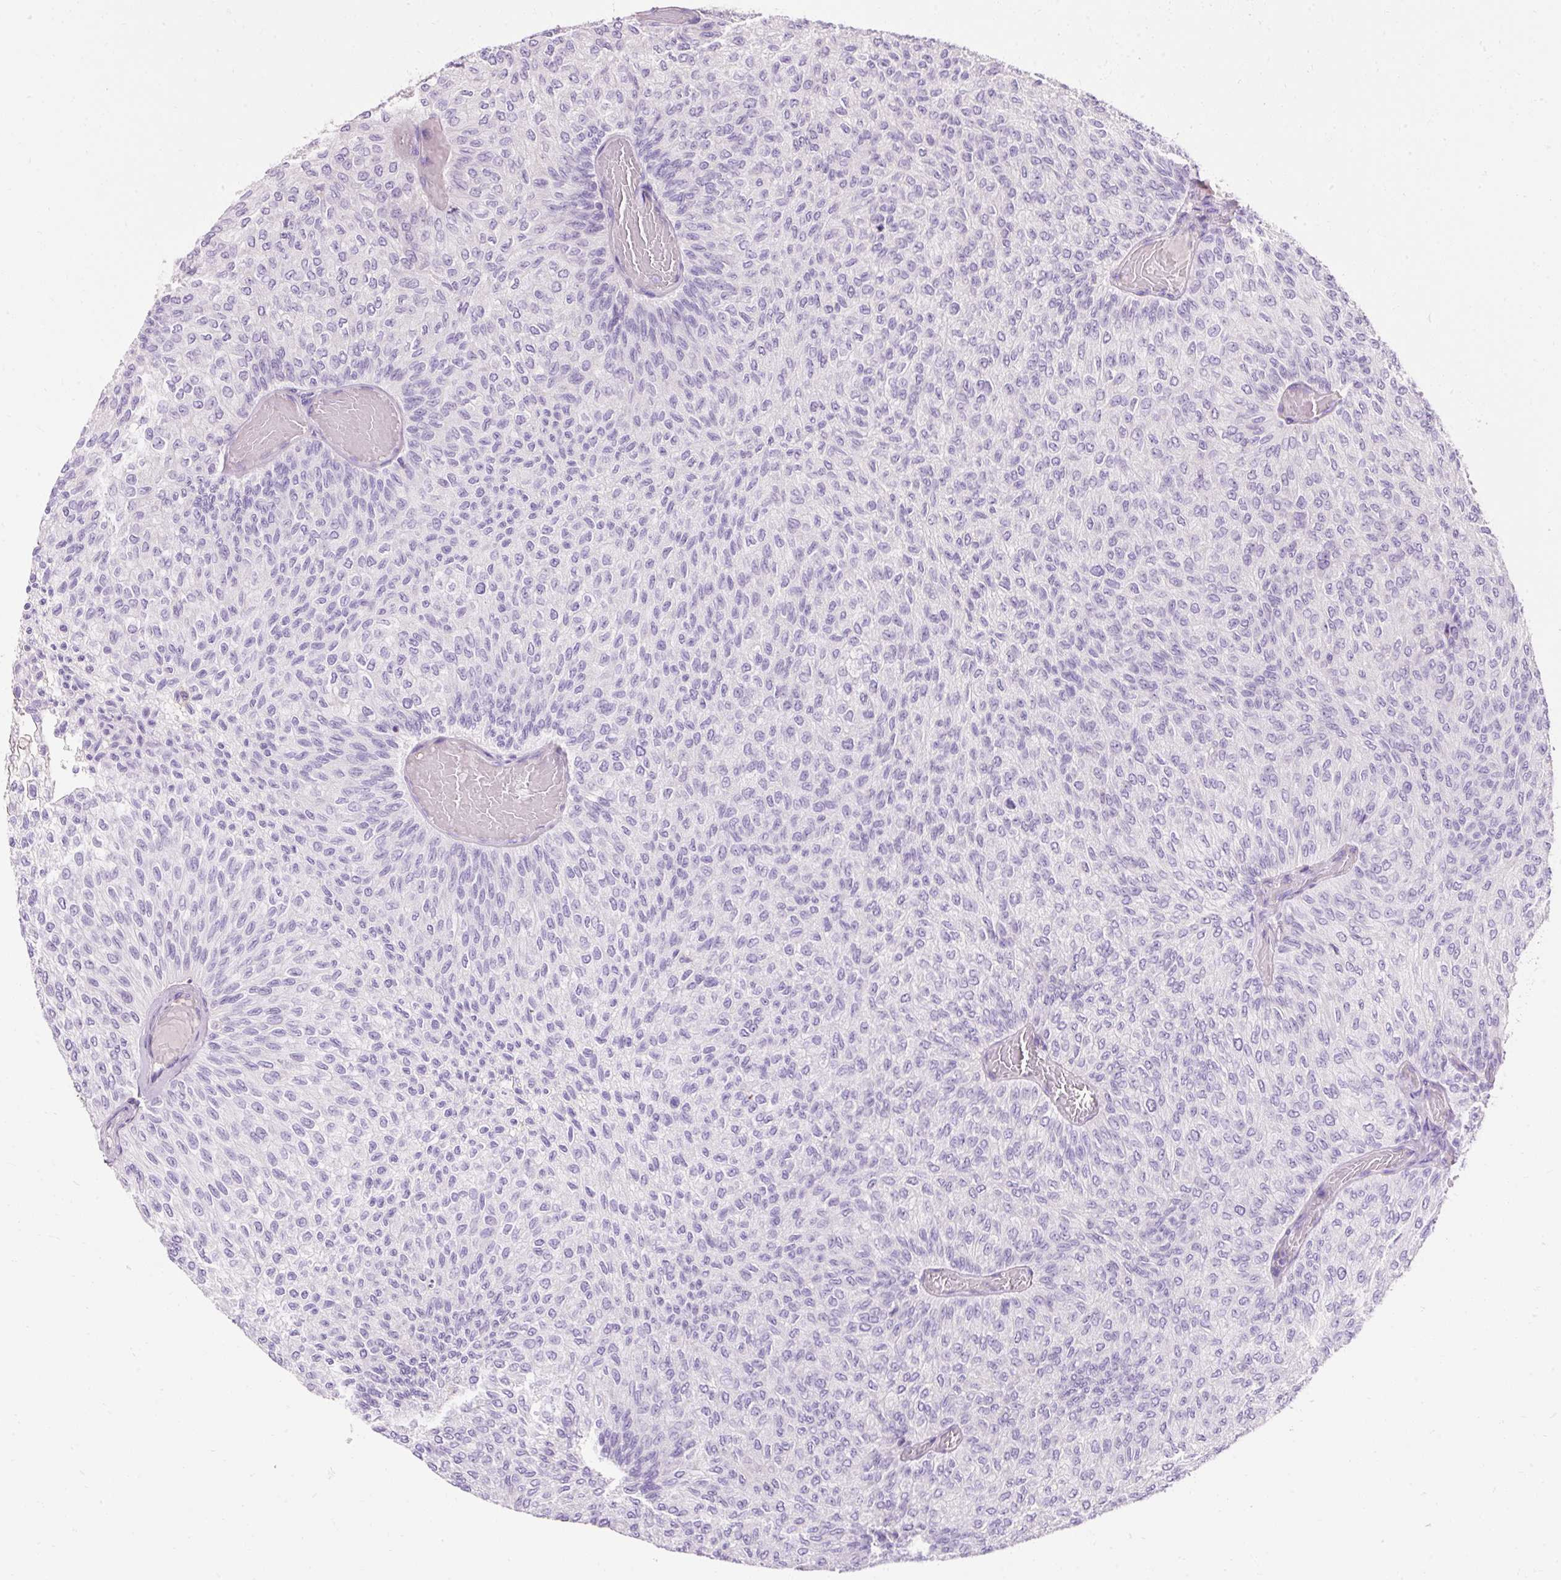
{"staining": {"intensity": "negative", "quantity": "none", "location": "none"}, "tissue": "urothelial cancer", "cell_type": "Tumor cells", "image_type": "cancer", "snomed": [{"axis": "morphology", "description": "Urothelial carcinoma, Low grade"}, {"axis": "topography", "description": "Urinary bladder"}], "caption": "IHC image of neoplastic tissue: urothelial carcinoma (low-grade) stained with DAB (3,3'-diaminobenzidine) demonstrates no significant protein expression in tumor cells.", "gene": "CLDN25", "patient": {"sex": "male", "age": 78}}